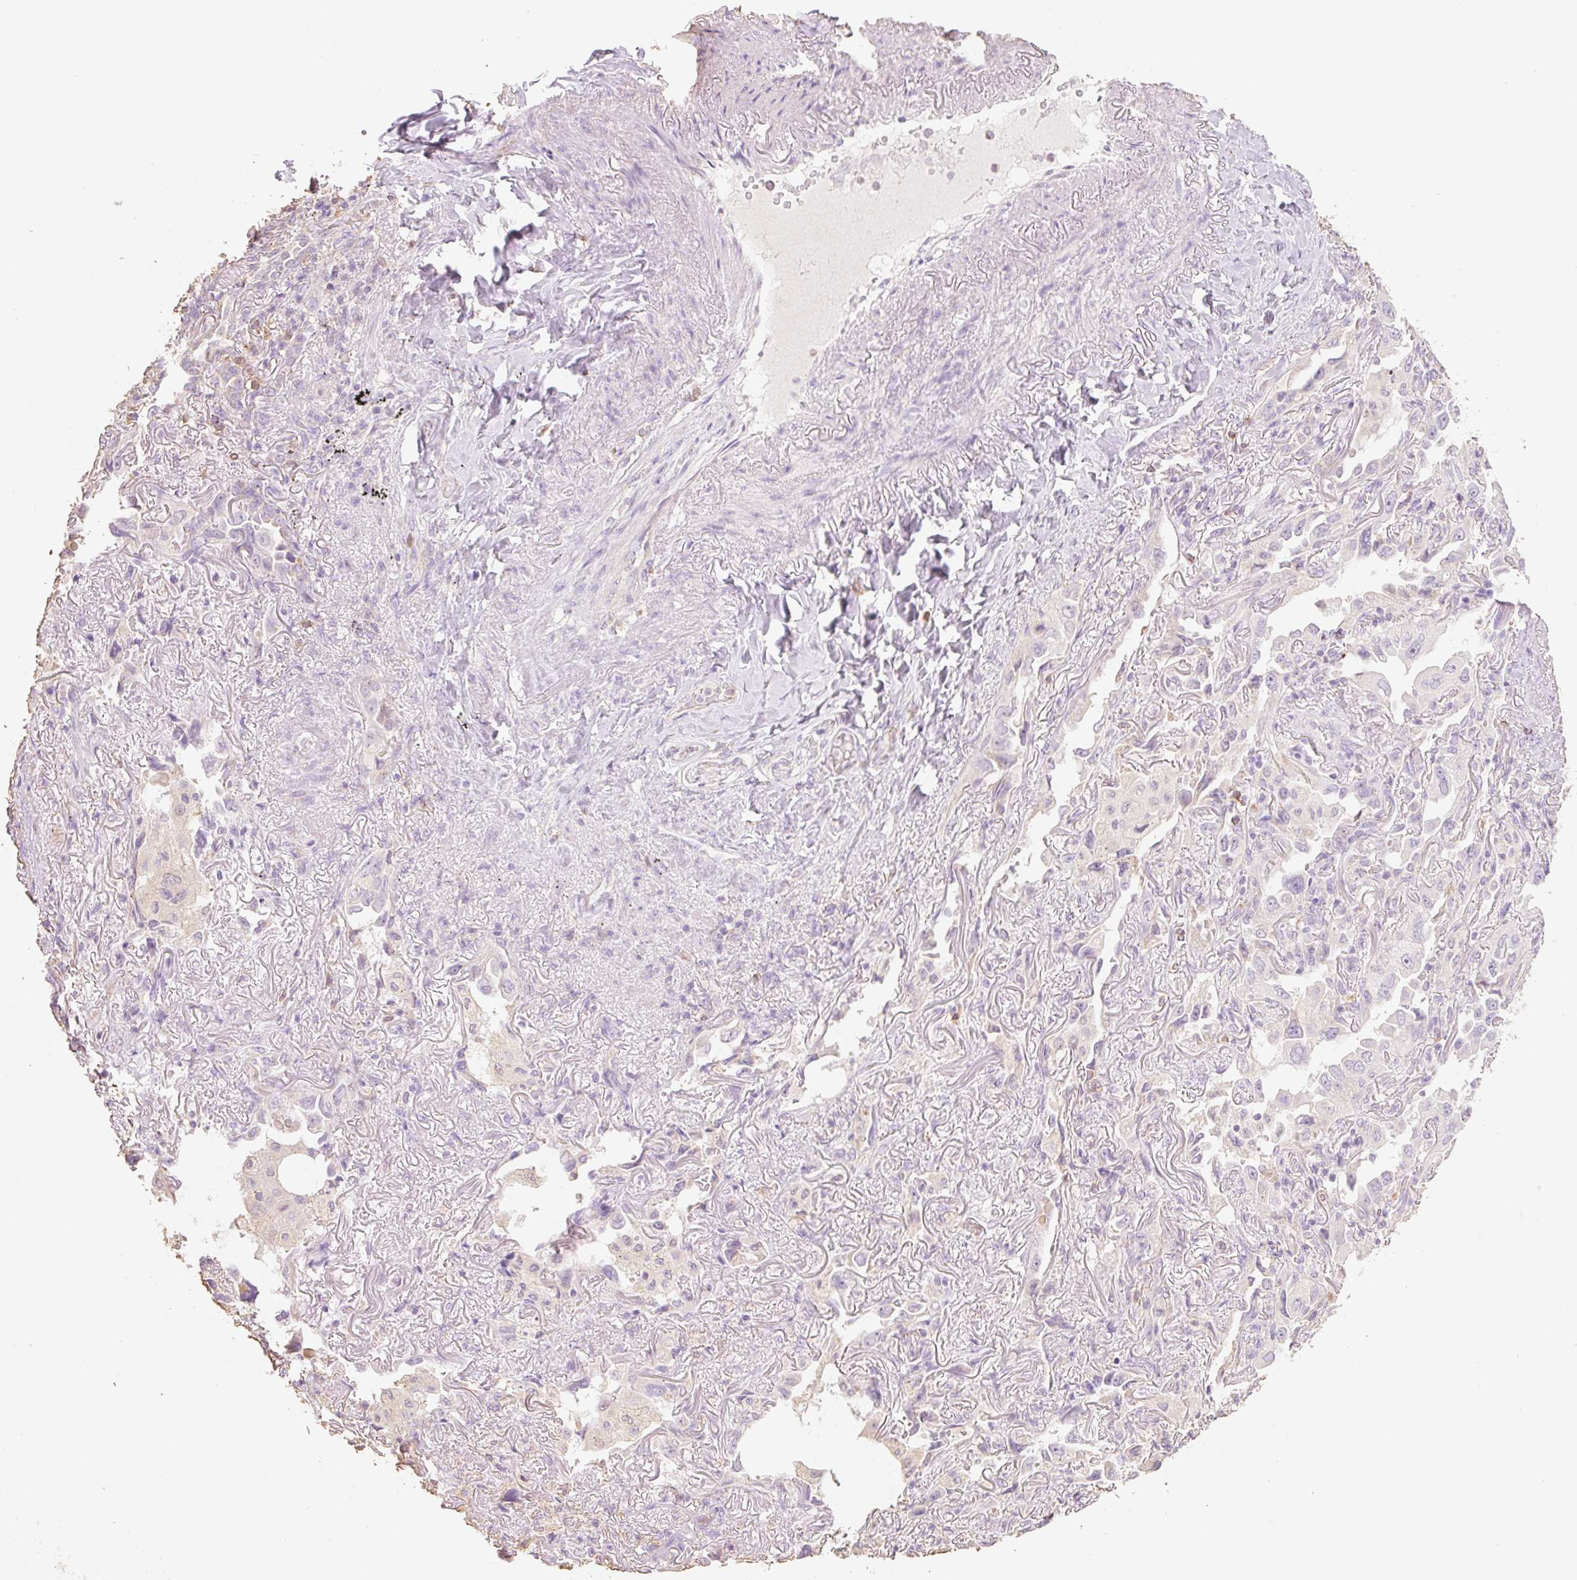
{"staining": {"intensity": "negative", "quantity": "none", "location": "none"}, "tissue": "lung cancer", "cell_type": "Tumor cells", "image_type": "cancer", "snomed": [{"axis": "morphology", "description": "Adenocarcinoma, NOS"}, {"axis": "topography", "description": "Lung"}], "caption": "DAB (3,3'-diaminobenzidine) immunohistochemical staining of human lung adenocarcinoma demonstrates no significant staining in tumor cells. (DAB IHC with hematoxylin counter stain).", "gene": "MBOAT7", "patient": {"sex": "female", "age": 69}}